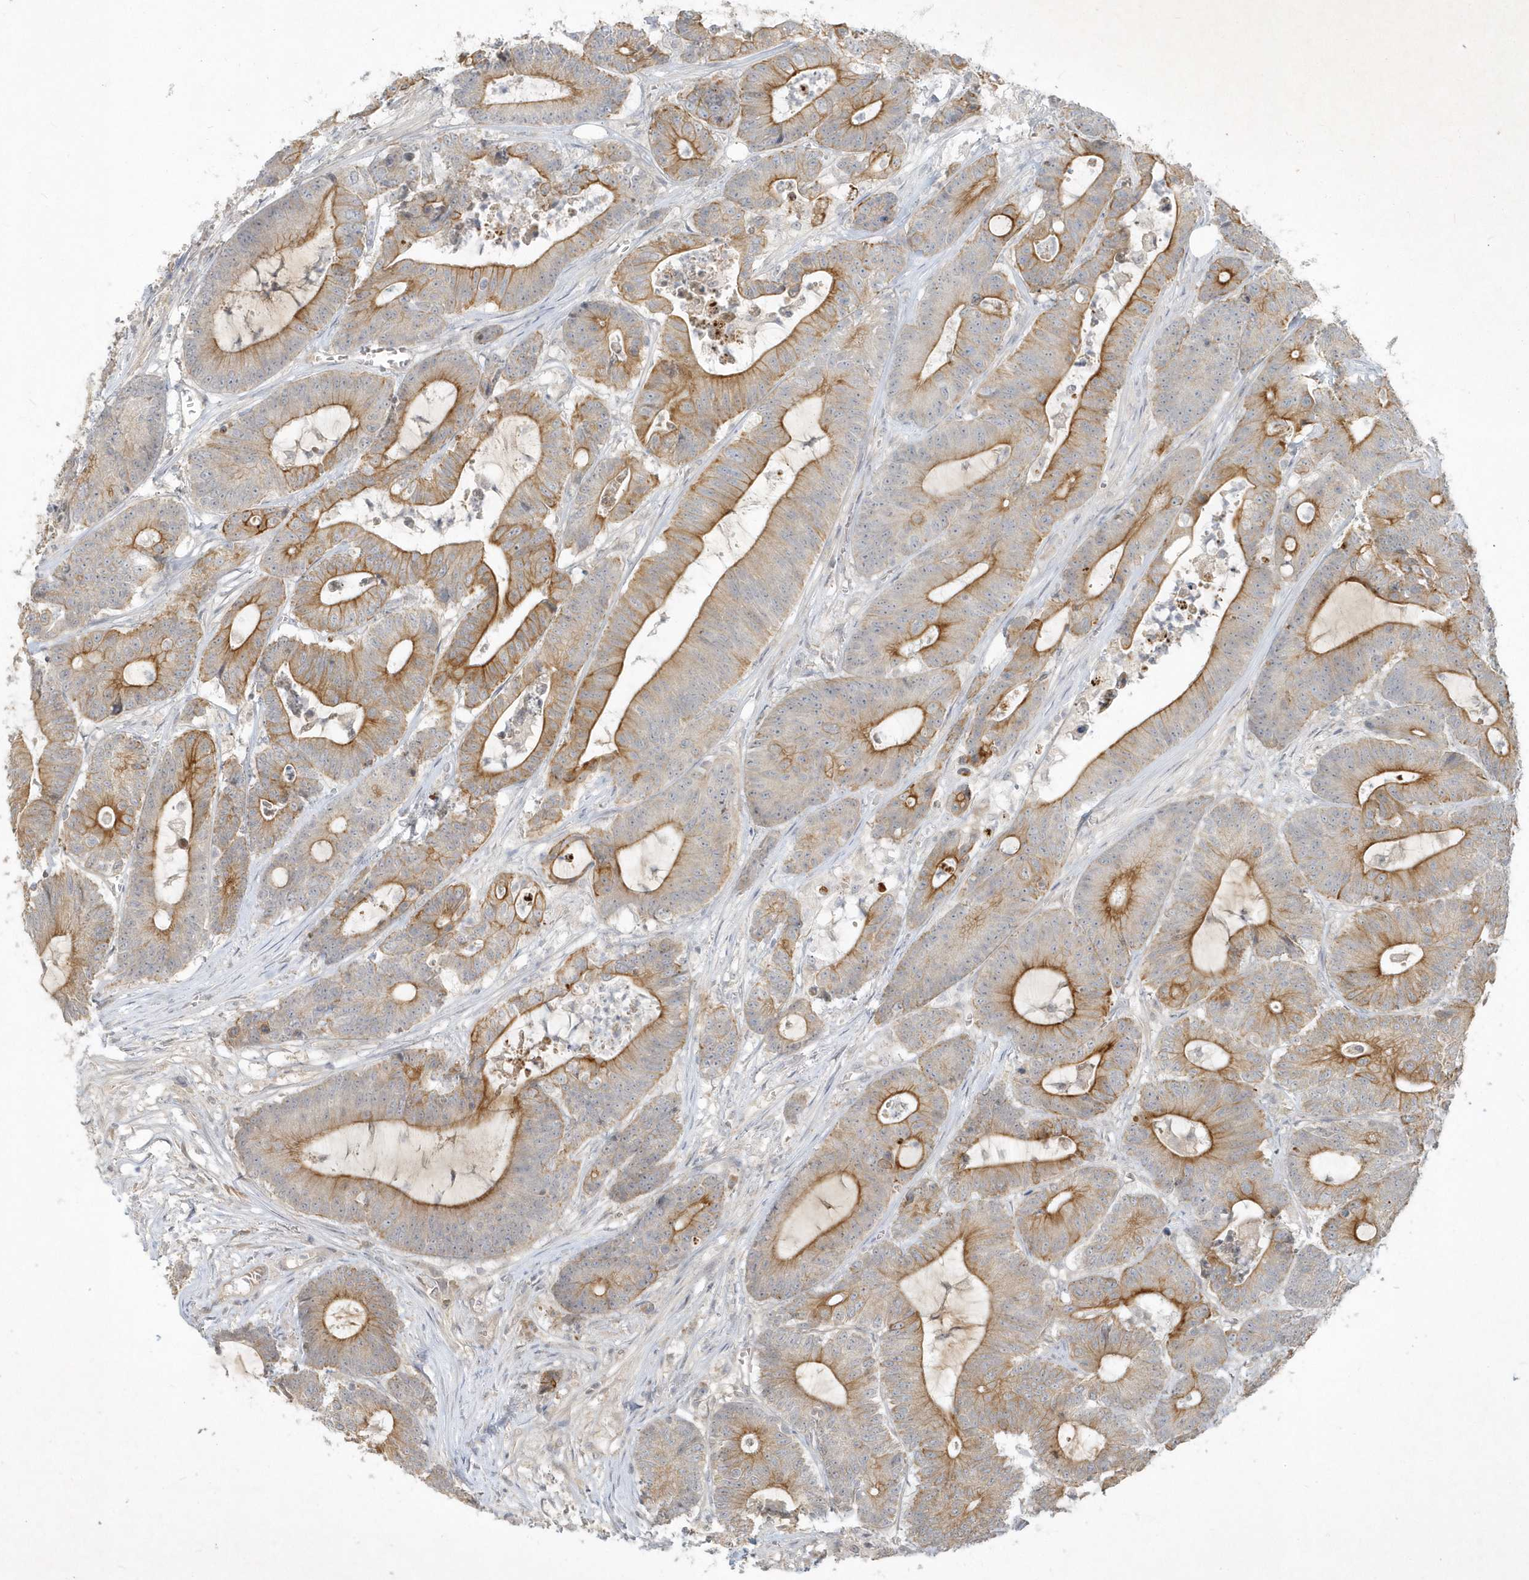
{"staining": {"intensity": "moderate", "quantity": ">75%", "location": "cytoplasmic/membranous"}, "tissue": "colorectal cancer", "cell_type": "Tumor cells", "image_type": "cancer", "snomed": [{"axis": "morphology", "description": "Adenocarcinoma, NOS"}, {"axis": "topography", "description": "Colon"}], "caption": "Colorectal cancer (adenocarcinoma) stained for a protein exhibits moderate cytoplasmic/membranous positivity in tumor cells.", "gene": "BOD1", "patient": {"sex": "female", "age": 84}}